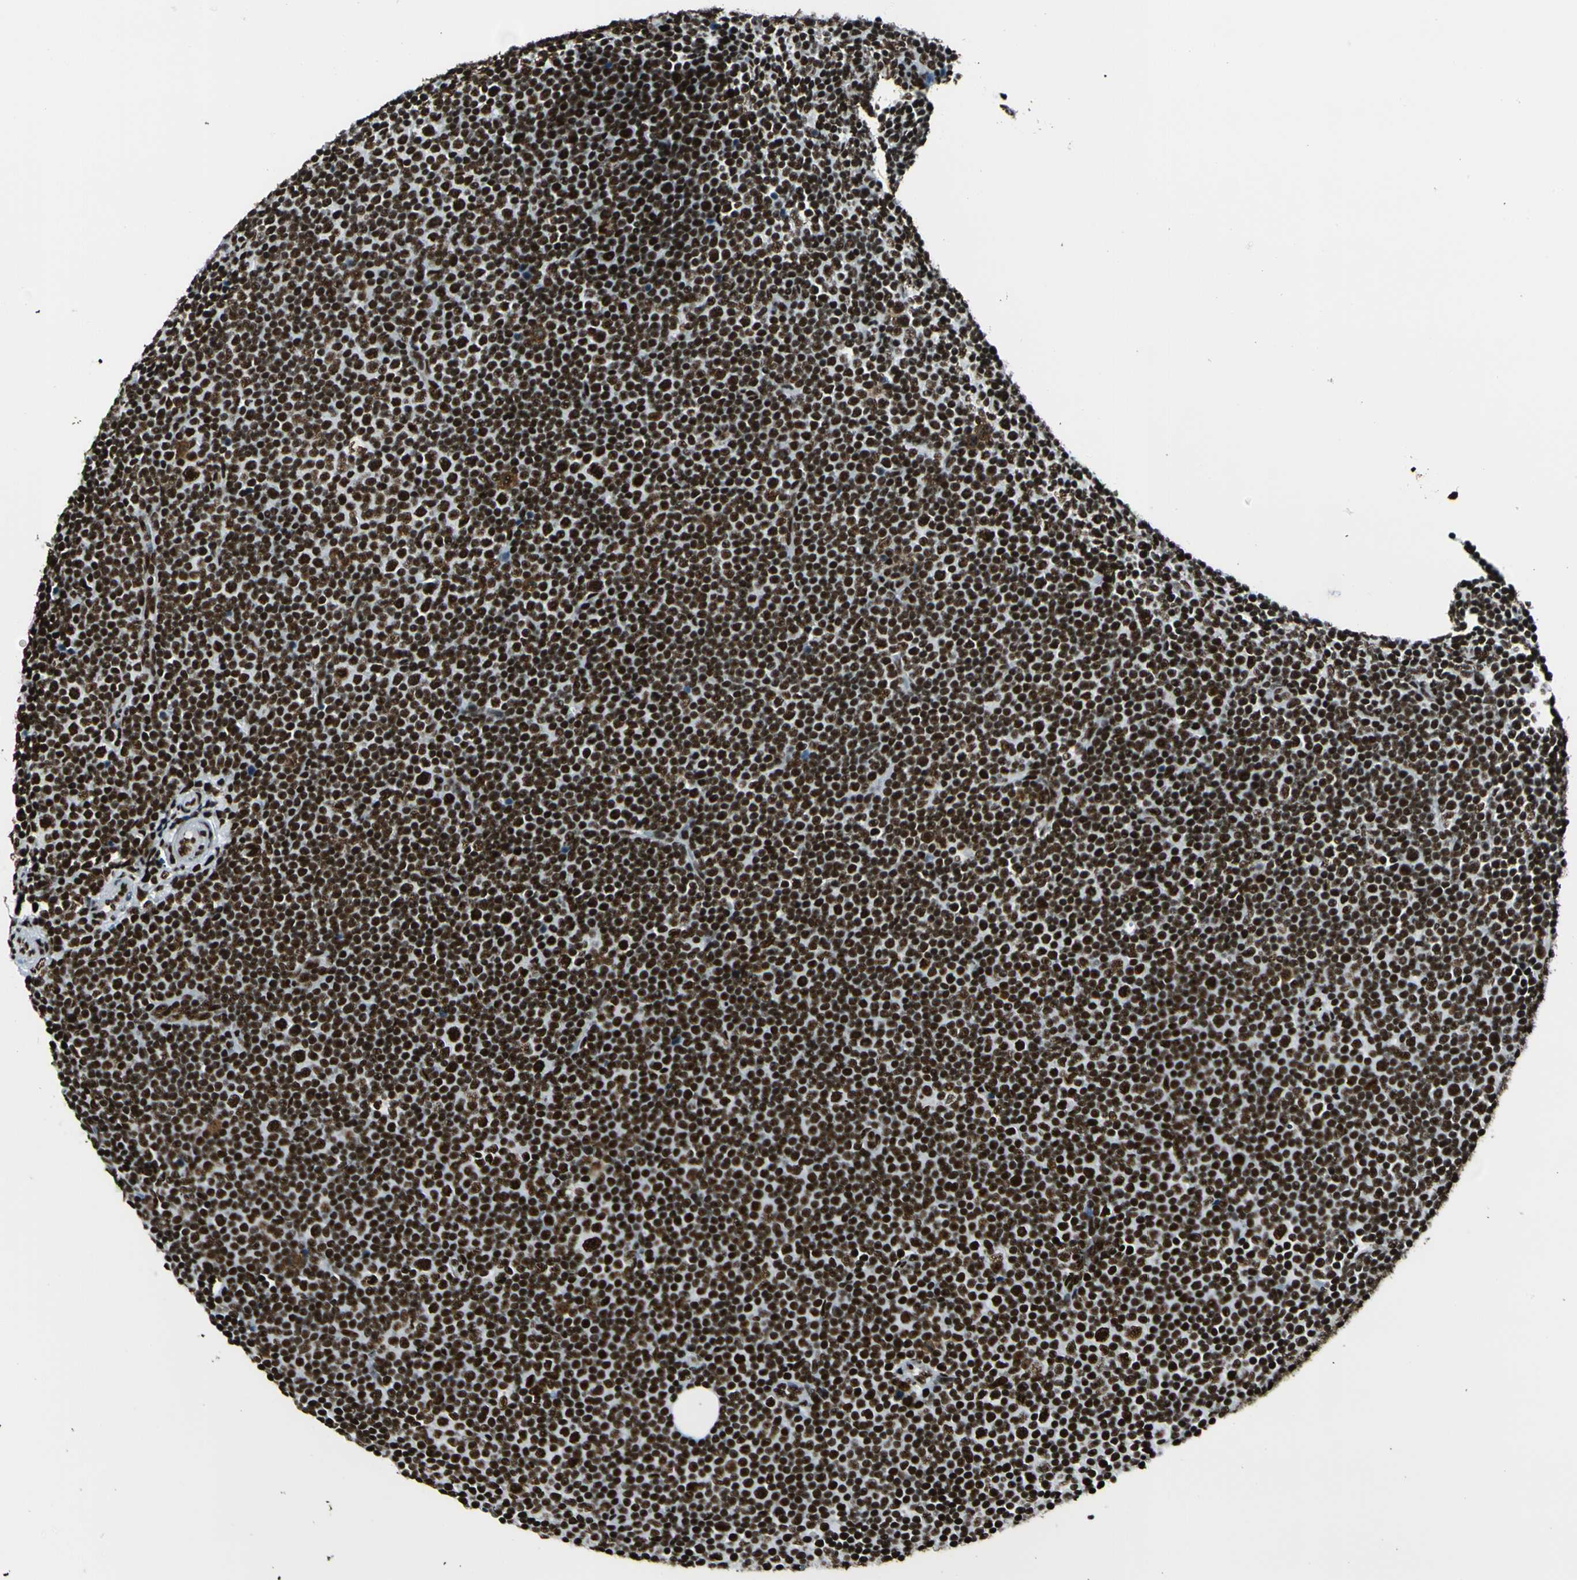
{"staining": {"intensity": "strong", "quantity": ">75%", "location": "nuclear"}, "tissue": "lymphoma", "cell_type": "Tumor cells", "image_type": "cancer", "snomed": [{"axis": "morphology", "description": "Malignant lymphoma, non-Hodgkin's type, Low grade"}, {"axis": "topography", "description": "Lymph node"}], "caption": "This image demonstrates immunohistochemistry staining of malignant lymphoma, non-Hodgkin's type (low-grade), with high strong nuclear positivity in about >75% of tumor cells.", "gene": "CCAR1", "patient": {"sex": "female", "age": 67}}